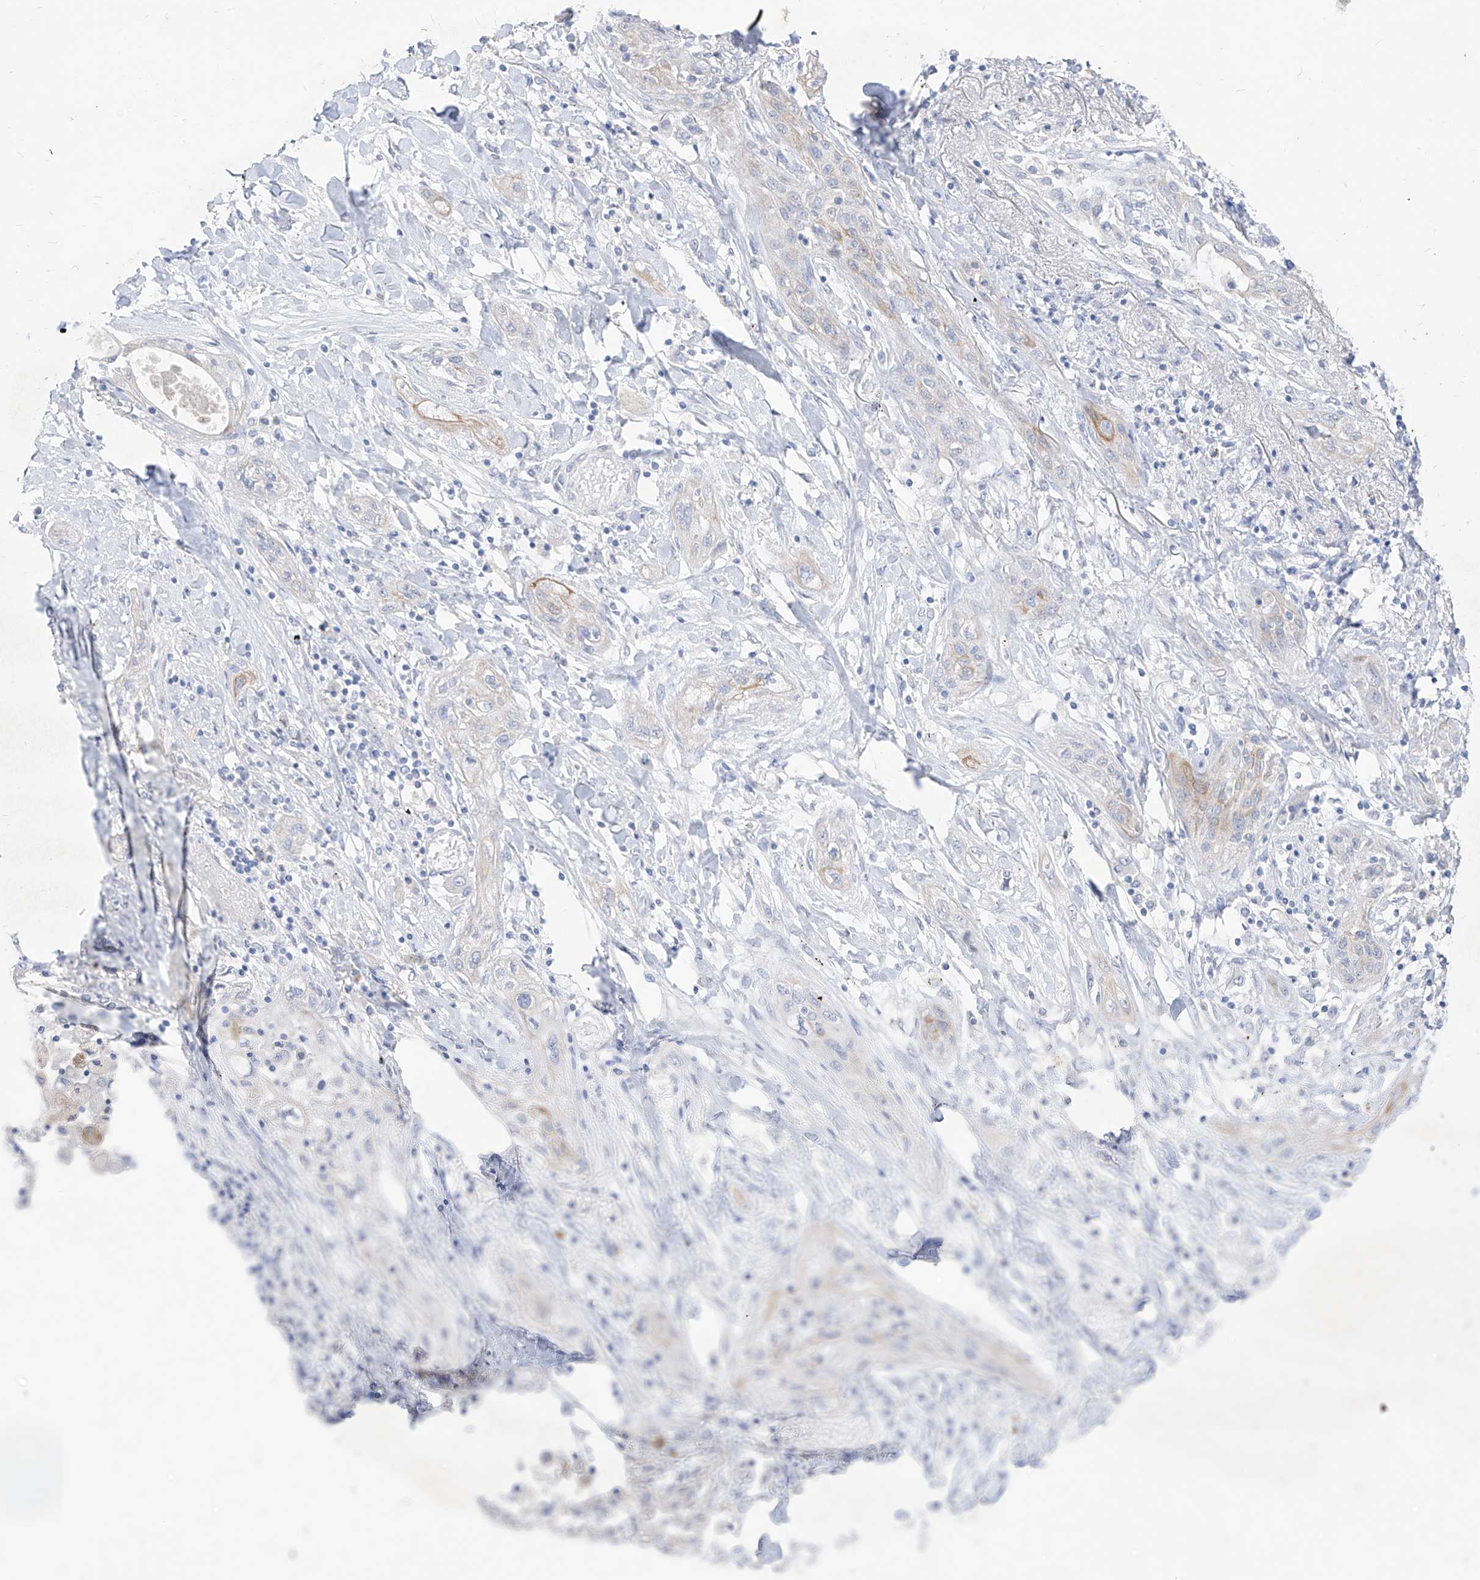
{"staining": {"intensity": "negative", "quantity": "none", "location": "none"}, "tissue": "lung cancer", "cell_type": "Tumor cells", "image_type": "cancer", "snomed": [{"axis": "morphology", "description": "Squamous cell carcinoma, NOS"}, {"axis": "topography", "description": "Lung"}], "caption": "Protein analysis of lung cancer reveals no significant staining in tumor cells. (Brightfield microscopy of DAB immunohistochemistry at high magnification).", "gene": "ARHGEF40", "patient": {"sex": "female", "age": 47}}